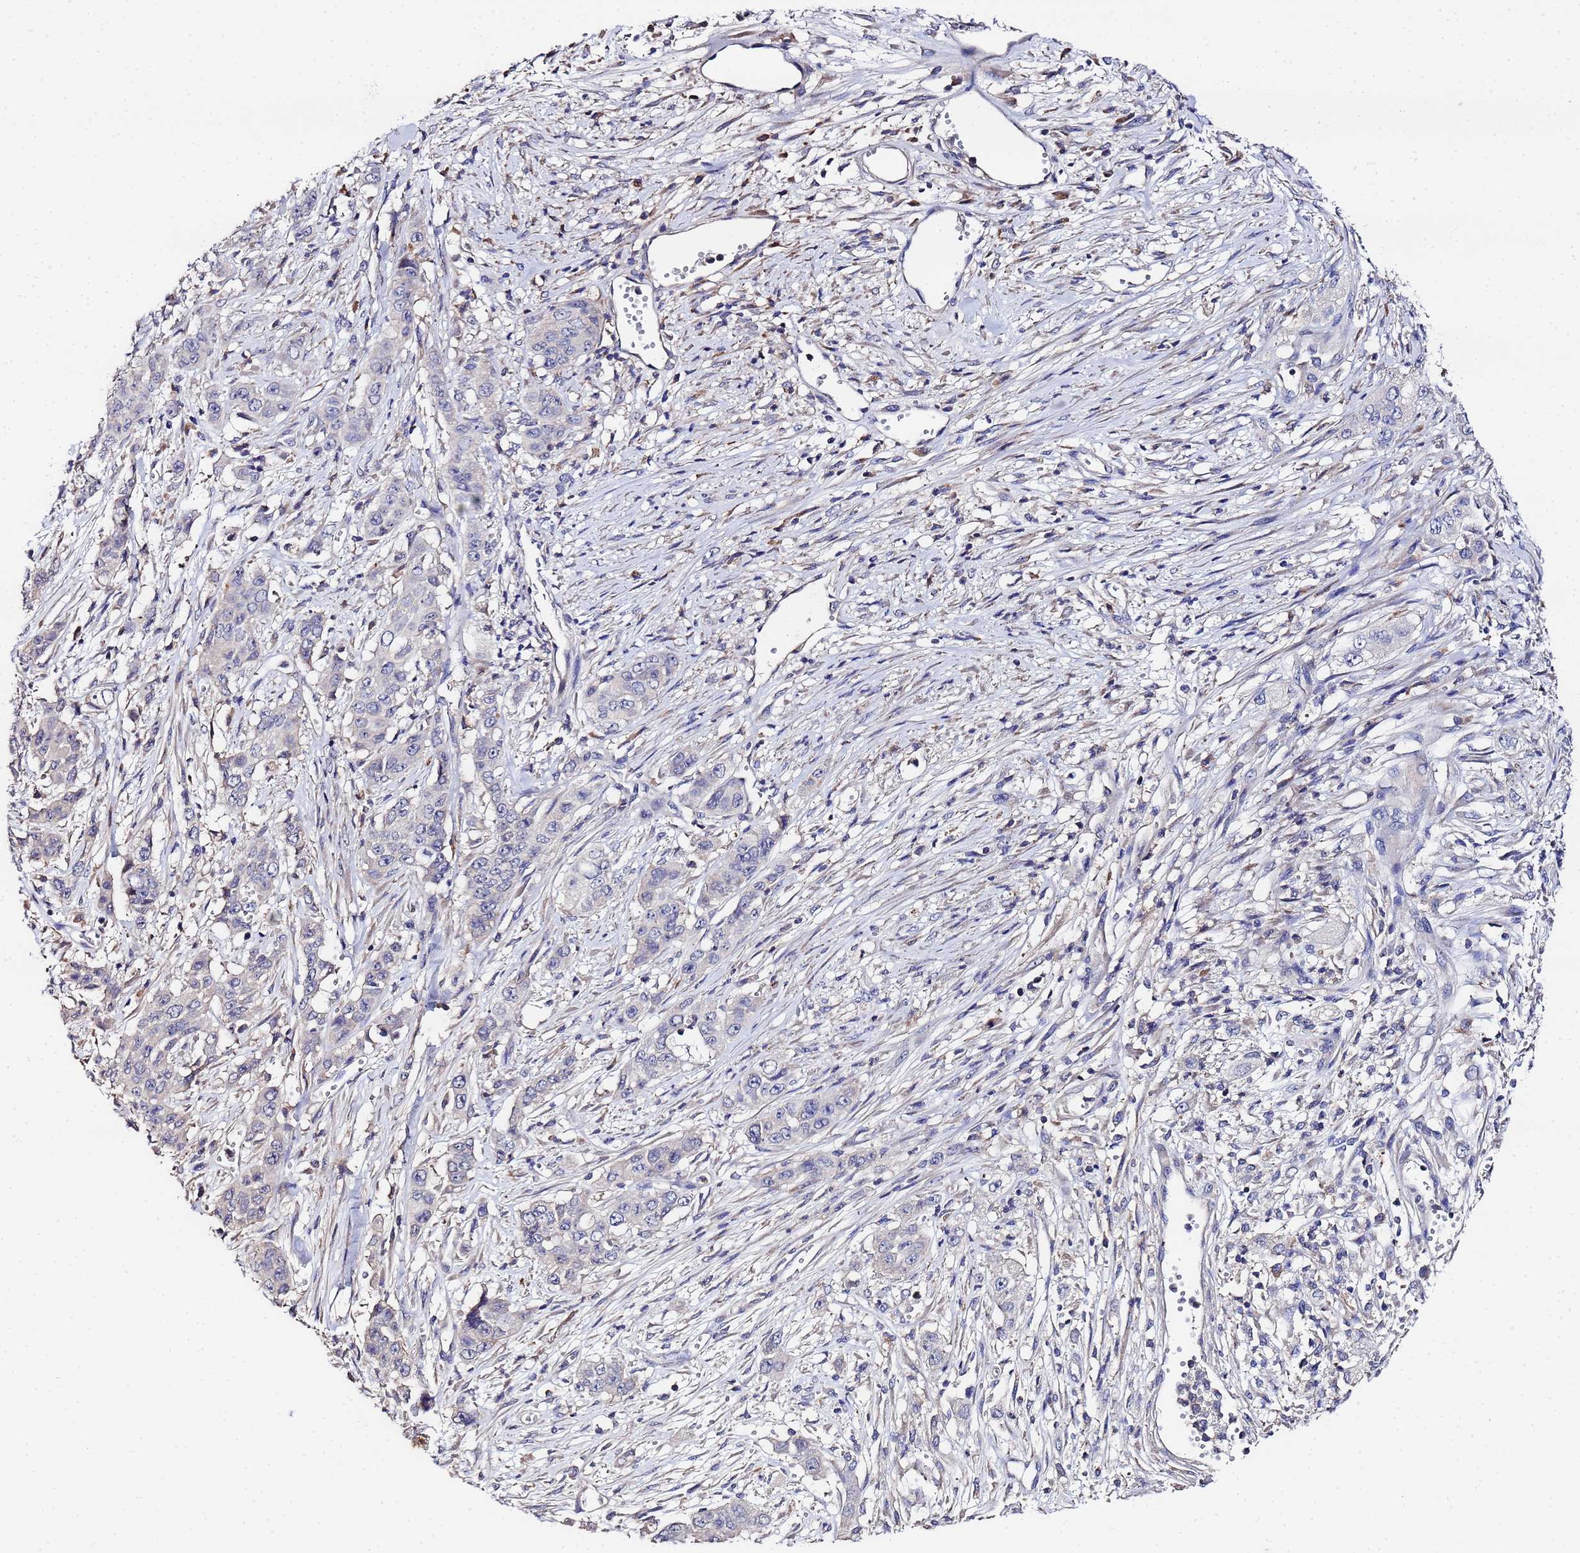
{"staining": {"intensity": "negative", "quantity": "none", "location": "none"}, "tissue": "stomach cancer", "cell_type": "Tumor cells", "image_type": "cancer", "snomed": [{"axis": "morphology", "description": "Adenocarcinoma, NOS"}, {"axis": "topography", "description": "Stomach, upper"}], "caption": "There is no significant expression in tumor cells of stomach cancer (adenocarcinoma).", "gene": "TCP10L", "patient": {"sex": "male", "age": 62}}